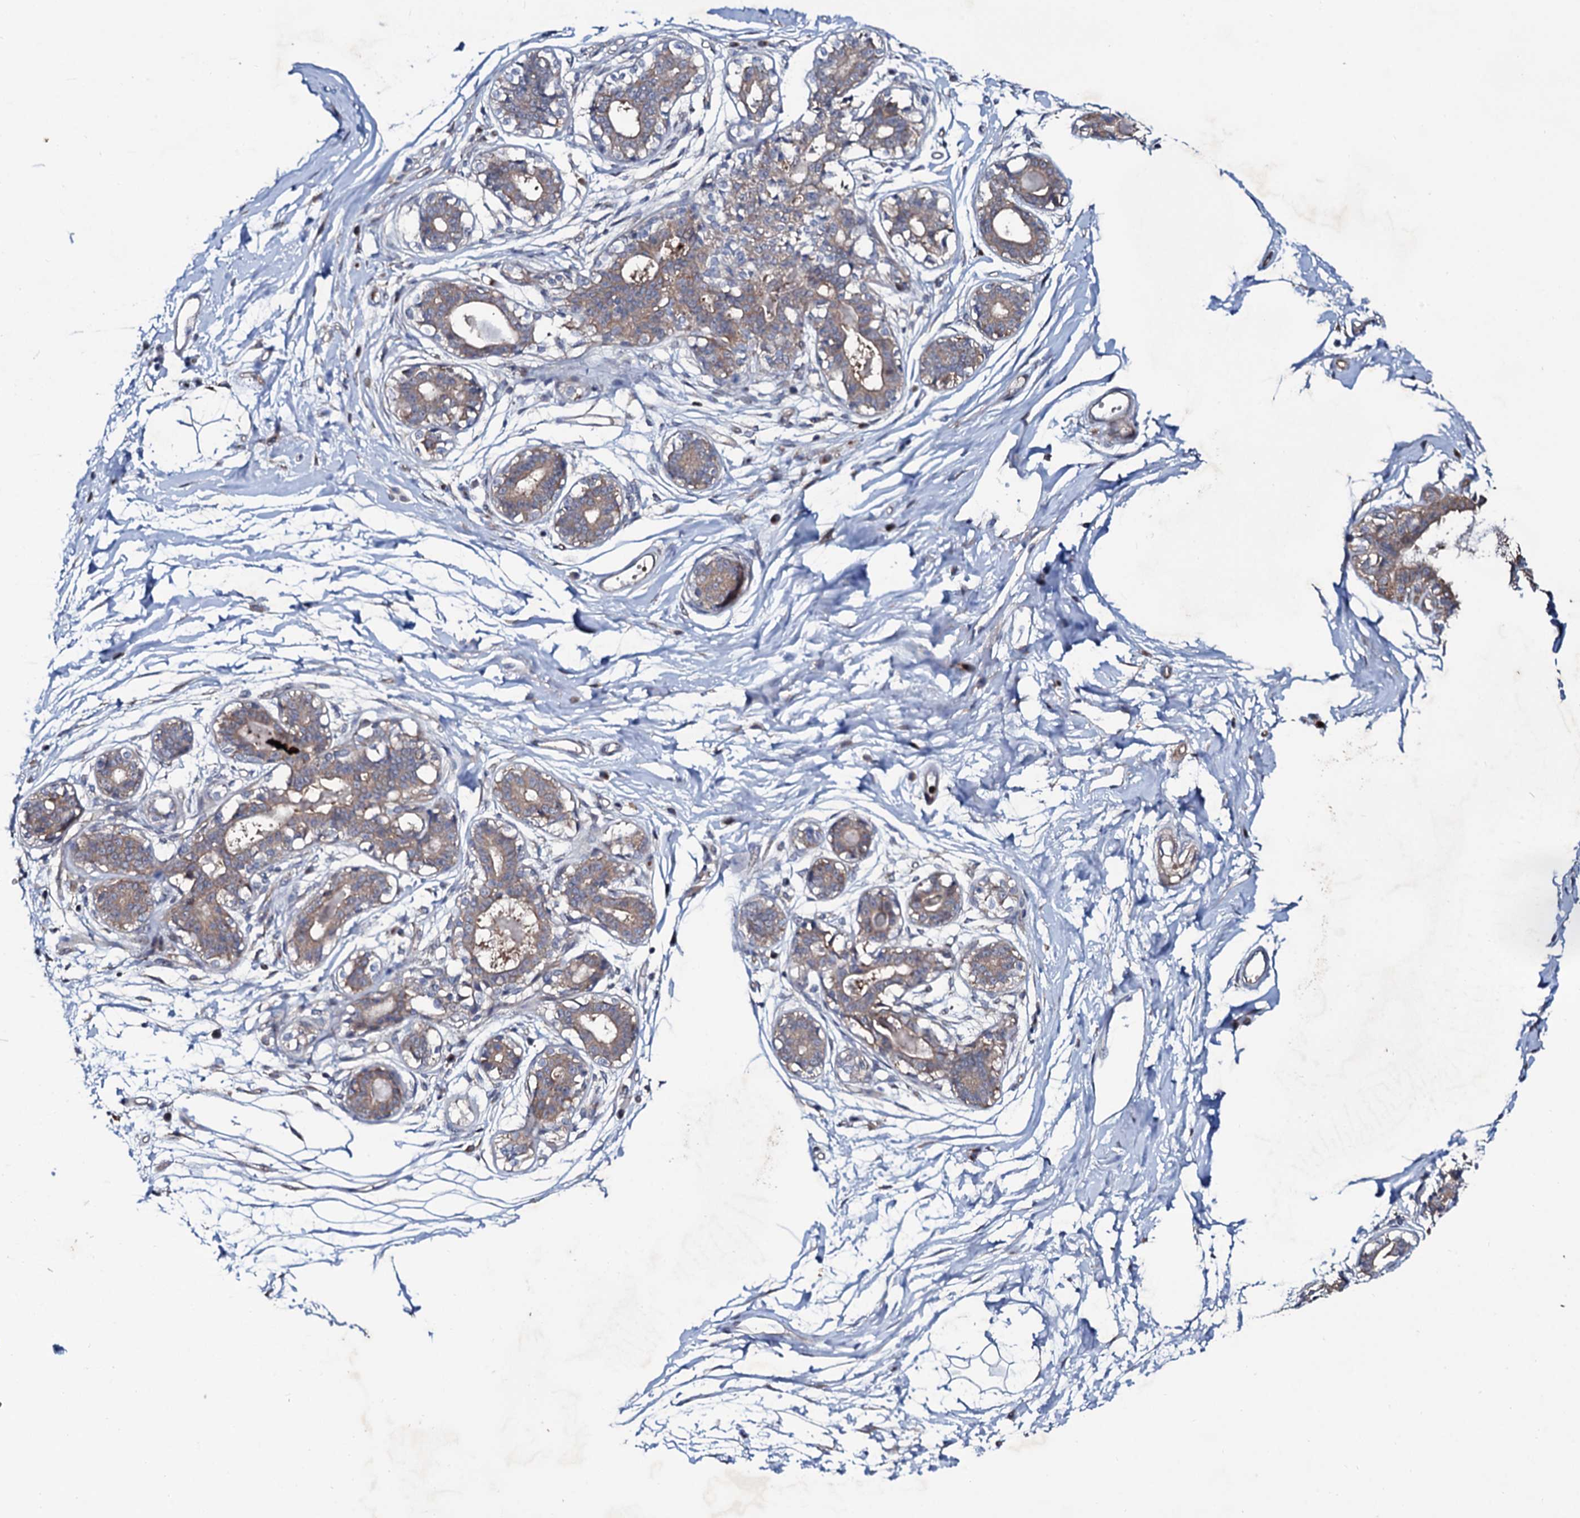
{"staining": {"intensity": "negative", "quantity": "none", "location": "none"}, "tissue": "breast", "cell_type": "Adipocytes", "image_type": "normal", "snomed": [{"axis": "morphology", "description": "Normal tissue, NOS"}, {"axis": "topography", "description": "Breast"}], "caption": "IHC micrograph of normal human breast stained for a protein (brown), which exhibits no expression in adipocytes.", "gene": "COG6", "patient": {"sex": "female", "age": 45}}